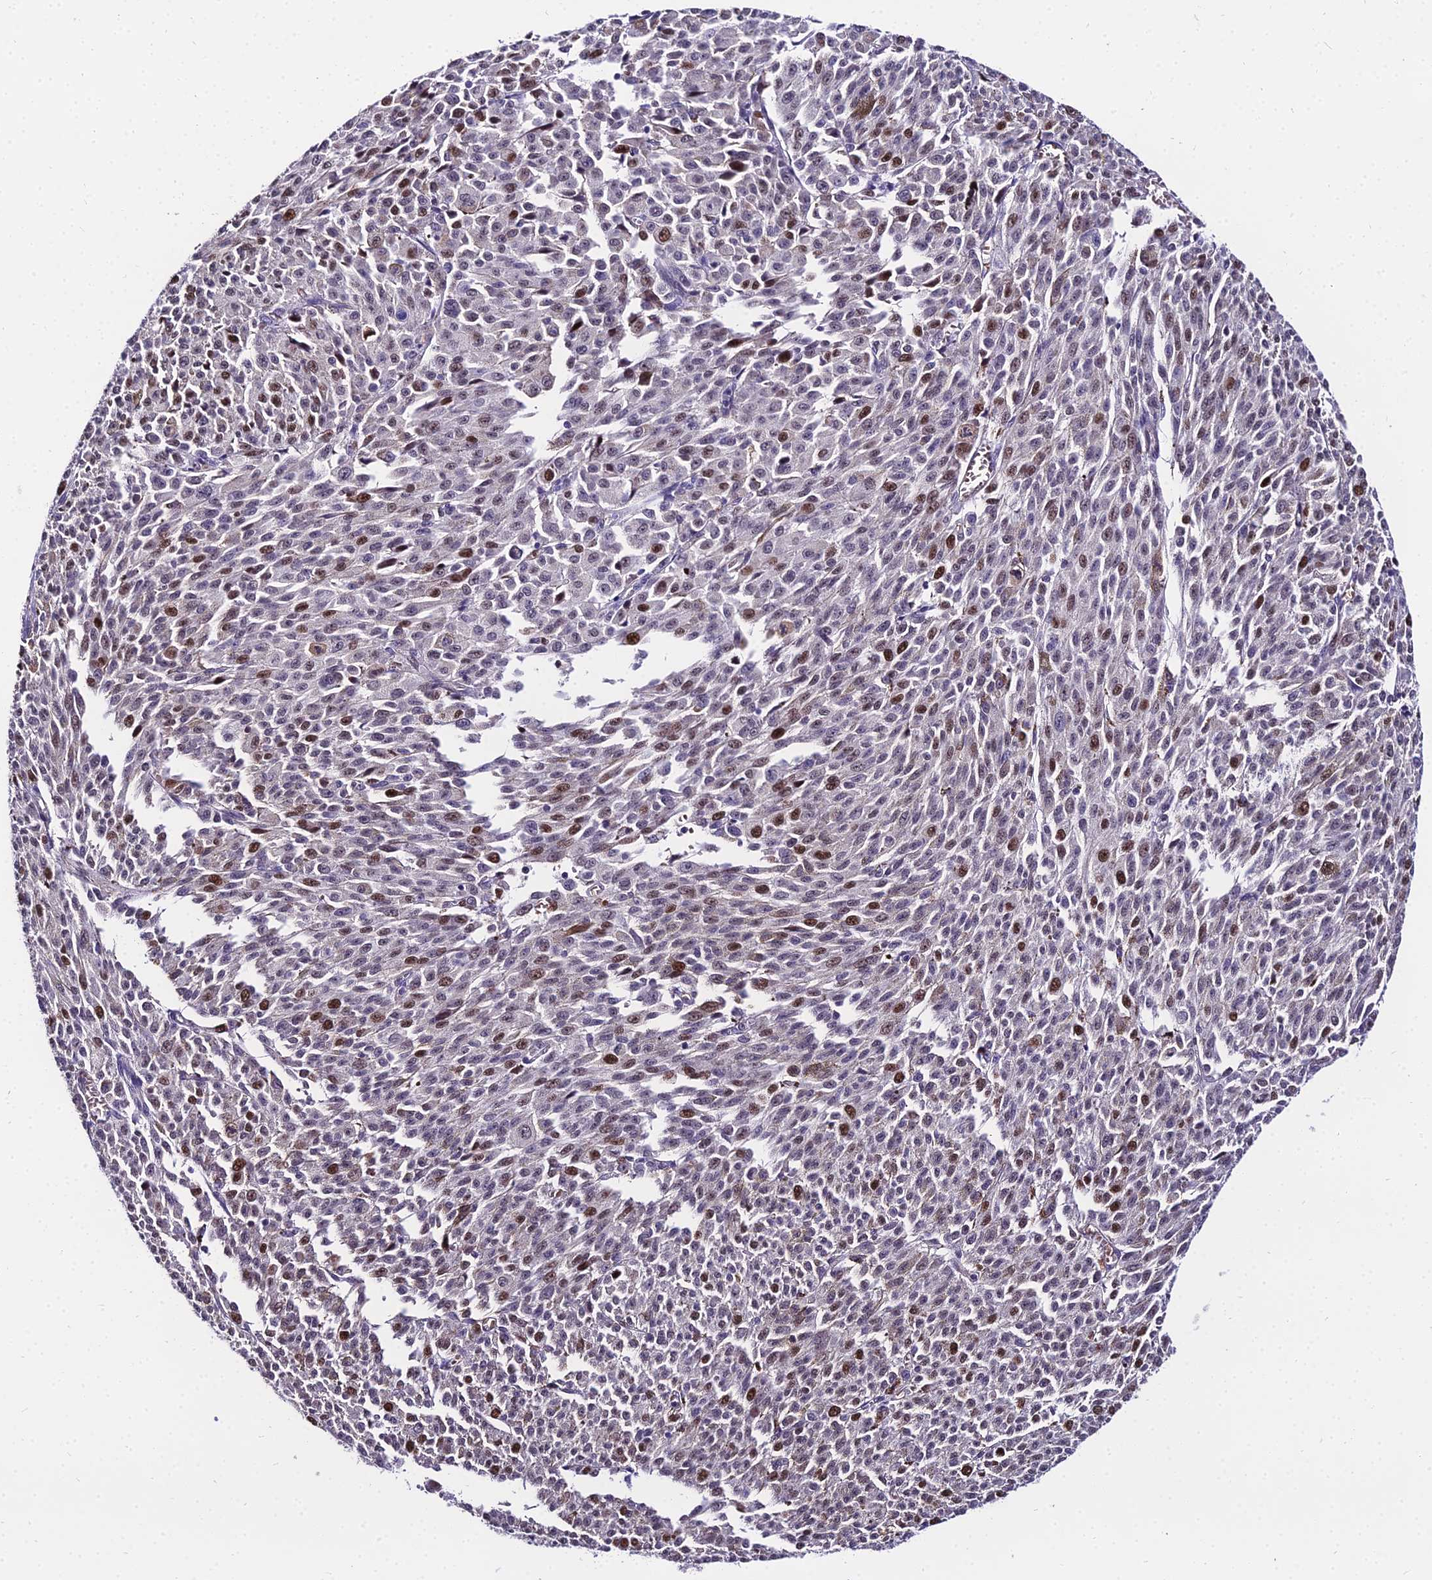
{"staining": {"intensity": "strong", "quantity": "<25%", "location": "nuclear"}, "tissue": "melanoma", "cell_type": "Tumor cells", "image_type": "cancer", "snomed": [{"axis": "morphology", "description": "Malignant melanoma, NOS"}, {"axis": "topography", "description": "Skin"}], "caption": "Immunohistochemical staining of melanoma displays medium levels of strong nuclear protein staining in approximately <25% of tumor cells.", "gene": "TRIML2", "patient": {"sex": "female", "age": 52}}